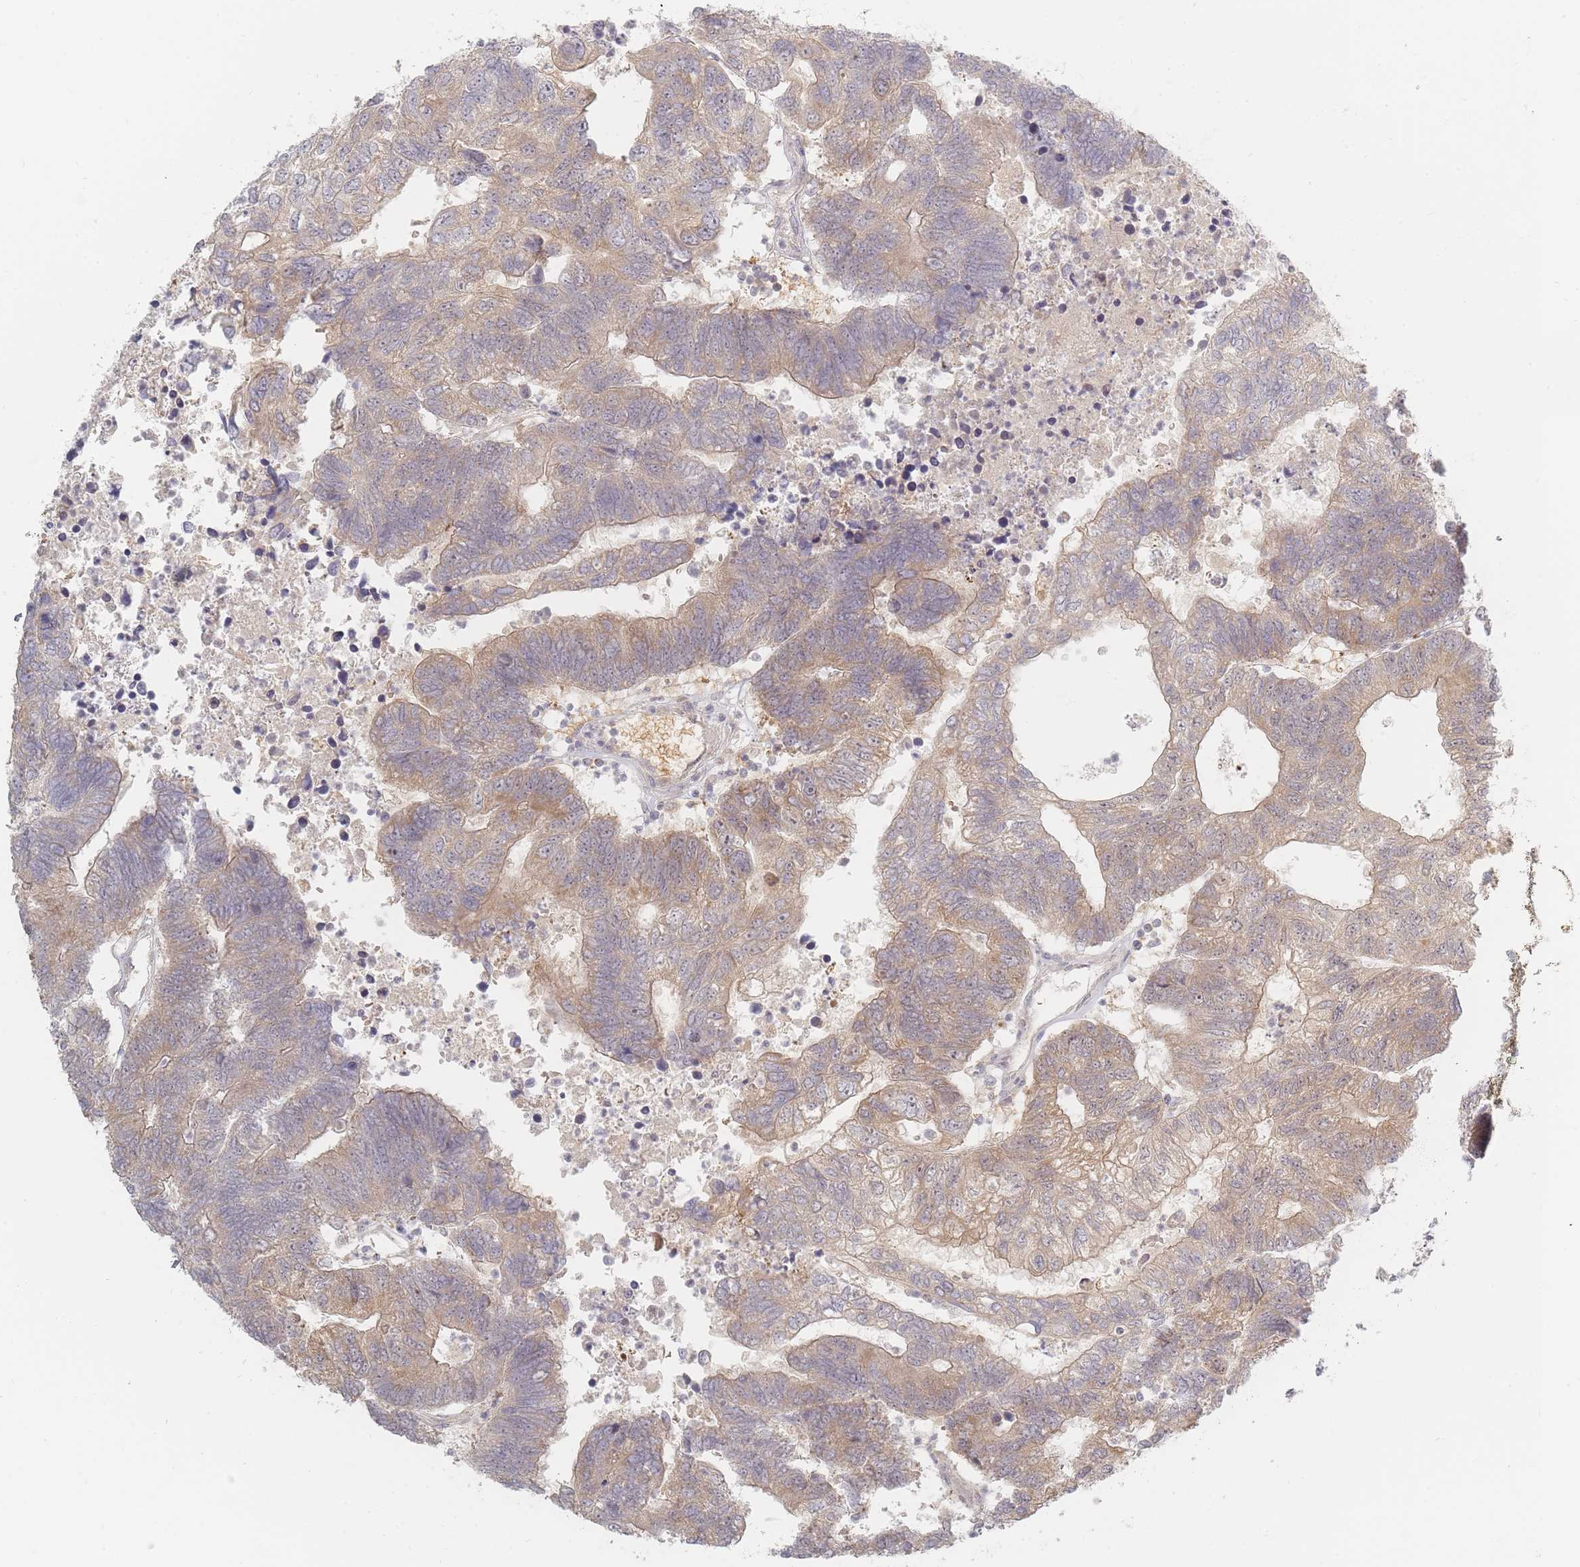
{"staining": {"intensity": "moderate", "quantity": ">75%", "location": "cytoplasmic/membranous"}, "tissue": "colorectal cancer", "cell_type": "Tumor cells", "image_type": "cancer", "snomed": [{"axis": "morphology", "description": "Adenocarcinoma, NOS"}, {"axis": "topography", "description": "Colon"}], "caption": "Colorectal cancer stained for a protein (brown) reveals moderate cytoplasmic/membranous positive expression in about >75% of tumor cells.", "gene": "ZKSCAN7", "patient": {"sex": "female", "age": 48}}